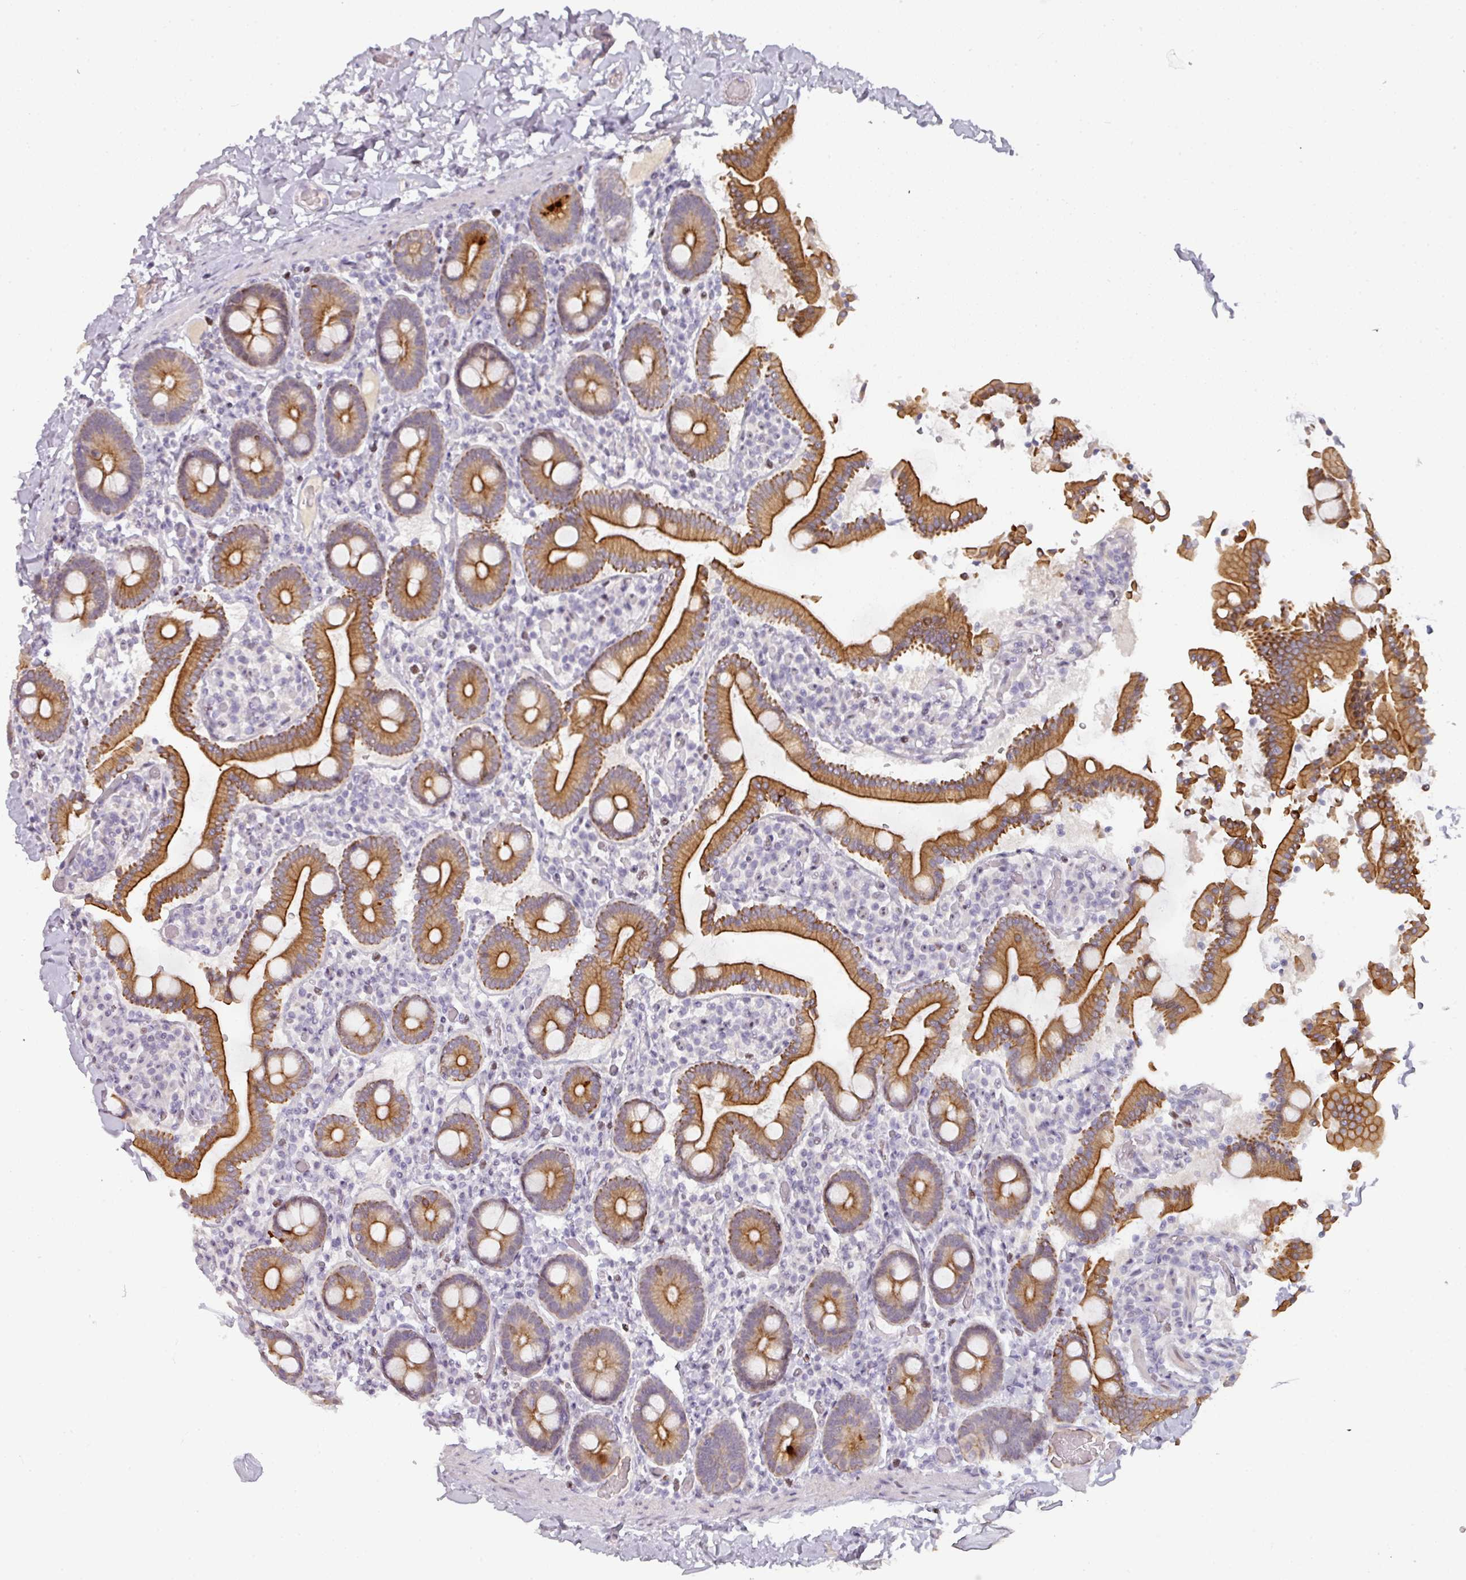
{"staining": {"intensity": "strong", "quantity": "25%-75%", "location": "cytoplasmic/membranous"}, "tissue": "duodenum", "cell_type": "Glandular cells", "image_type": "normal", "snomed": [{"axis": "morphology", "description": "Normal tissue, NOS"}, {"axis": "topography", "description": "Duodenum"}], "caption": "Glandular cells demonstrate high levels of strong cytoplasmic/membranous staining in approximately 25%-75% of cells in benign human duodenum.", "gene": "GTF2H3", "patient": {"sex": "male", "age": 55}}